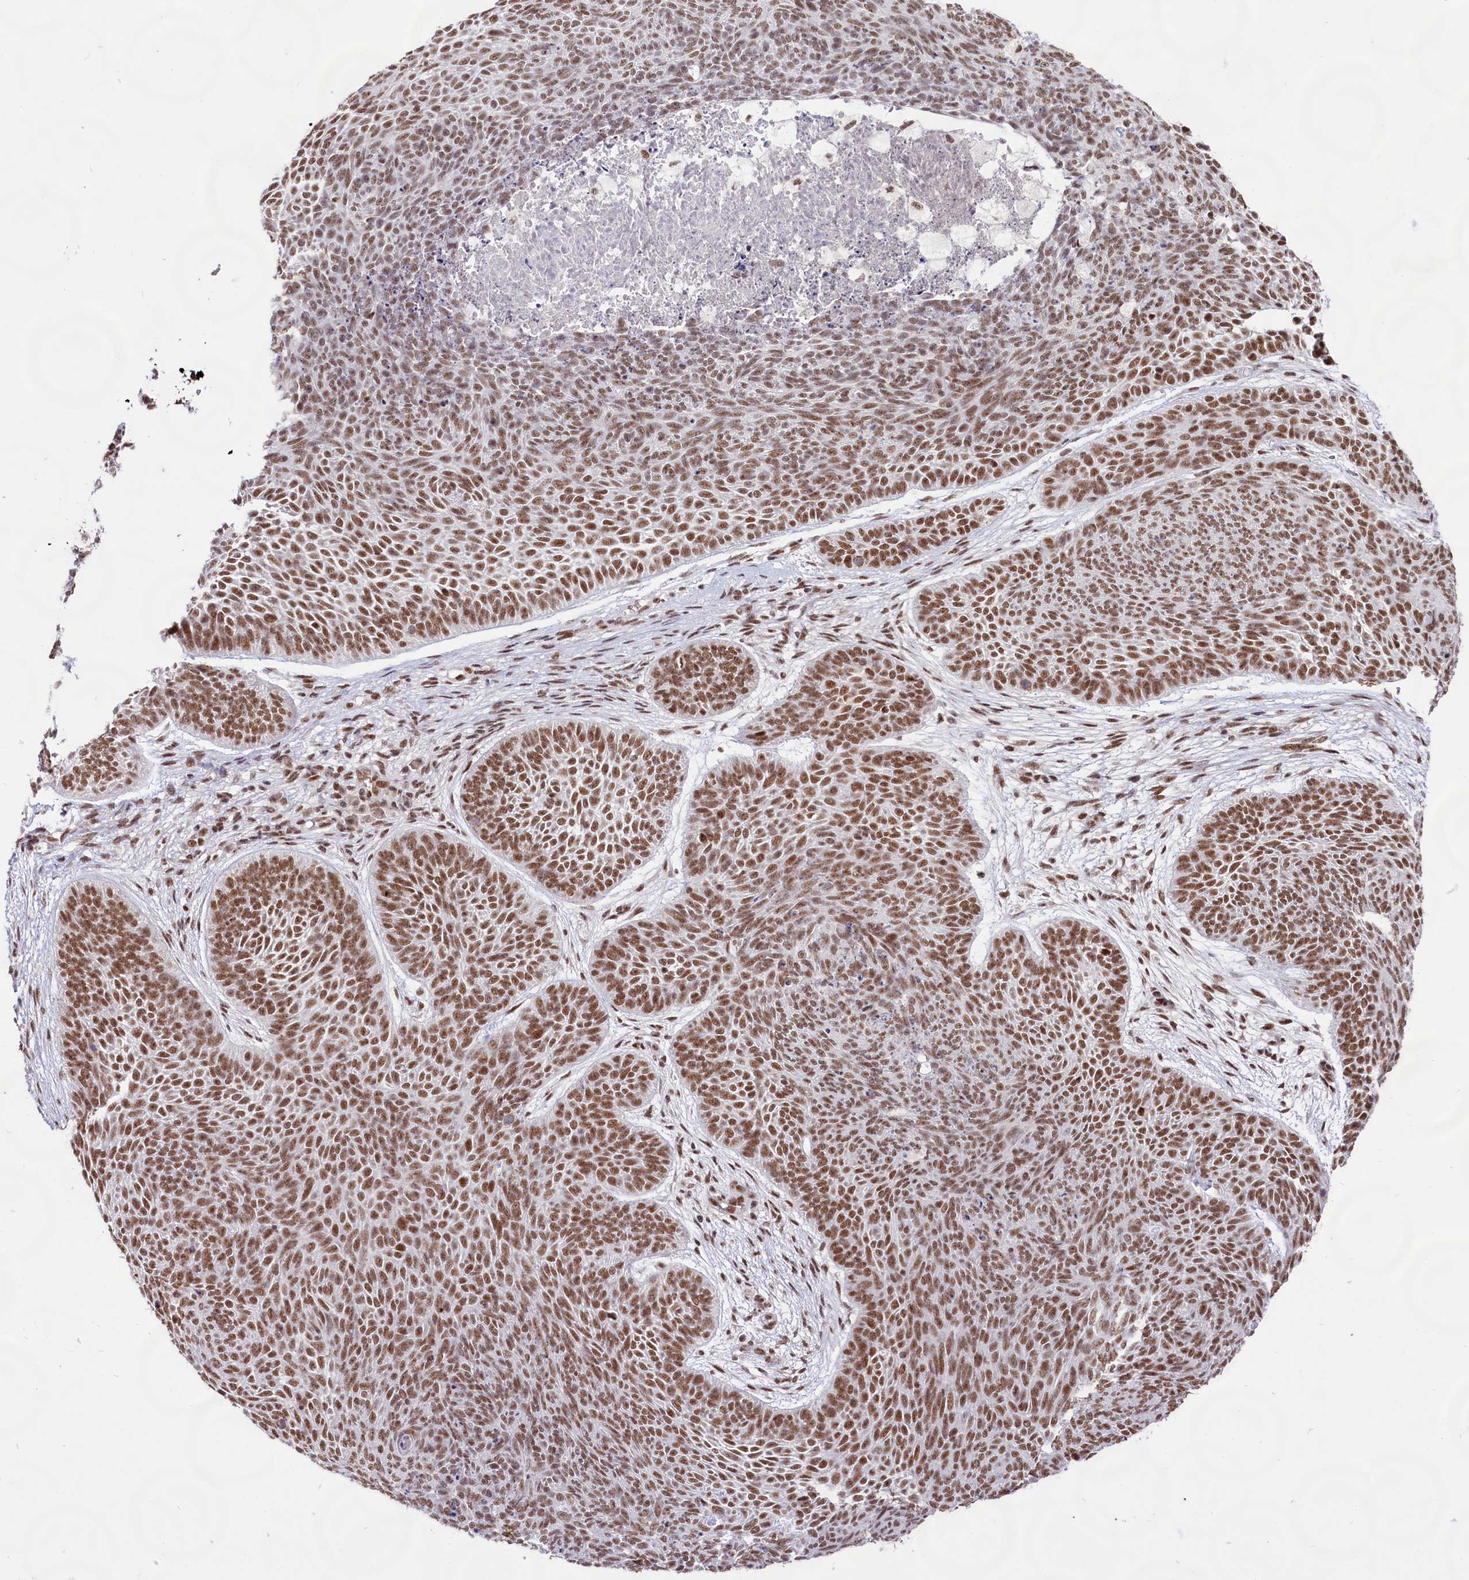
{"staining": {"intensity": "moderate", "quantity": ">75%", "location": "nuclear"}, "tissue": "skin cancer", "cell_type": "Tumor cells", "image_type": "cancer", "snomed": [{"axis": "morphology", "description": "Basal cell carcinoma"}, {"axis": "topography", "description": "Skin"}], "caption": "A brown stain labels moderate nuclear expression of a protein in skin basal cell carcinoma tumor cells.", "gene": "HIRA", "patient": {"sex": "male", "age": 85}}